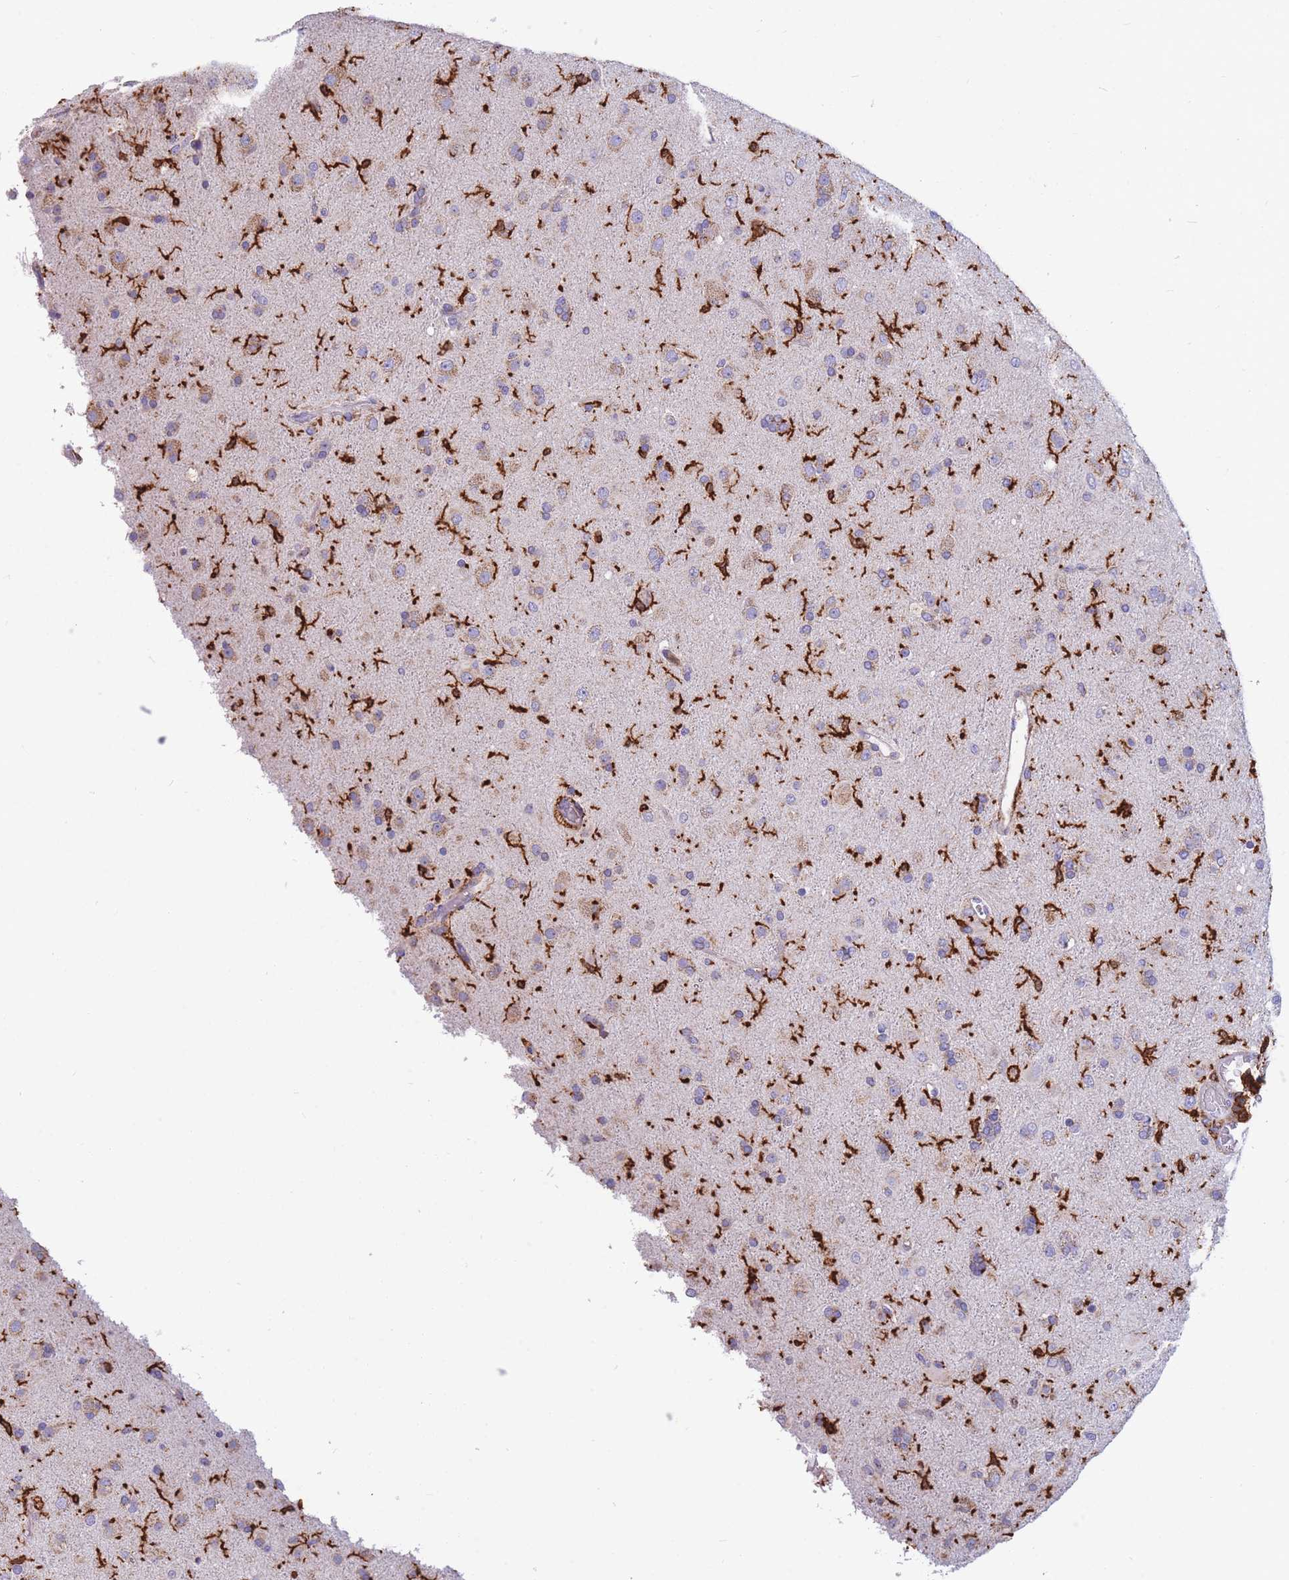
{"staining": {"intensity": "weak", "quantity": "25%-75%", "location": "cytoplasmic/membranous"}, "tissue": "glioma", "cell_type": "Tumor cells", "image_type": "cancer", "snomed": [{"axis": "morphology", "description": "Glioma, malignant, Low grade"}, {"axis": "topography", "description": "Brain"}], "caption": "Immunohistochemical staining of human glioma reveals weak cytoplasmic/membranous protein expression in approximately 25%-75% of tumor cells.", "gene": "MRPL54", "patient": {"sex": "male", "age": 65}}